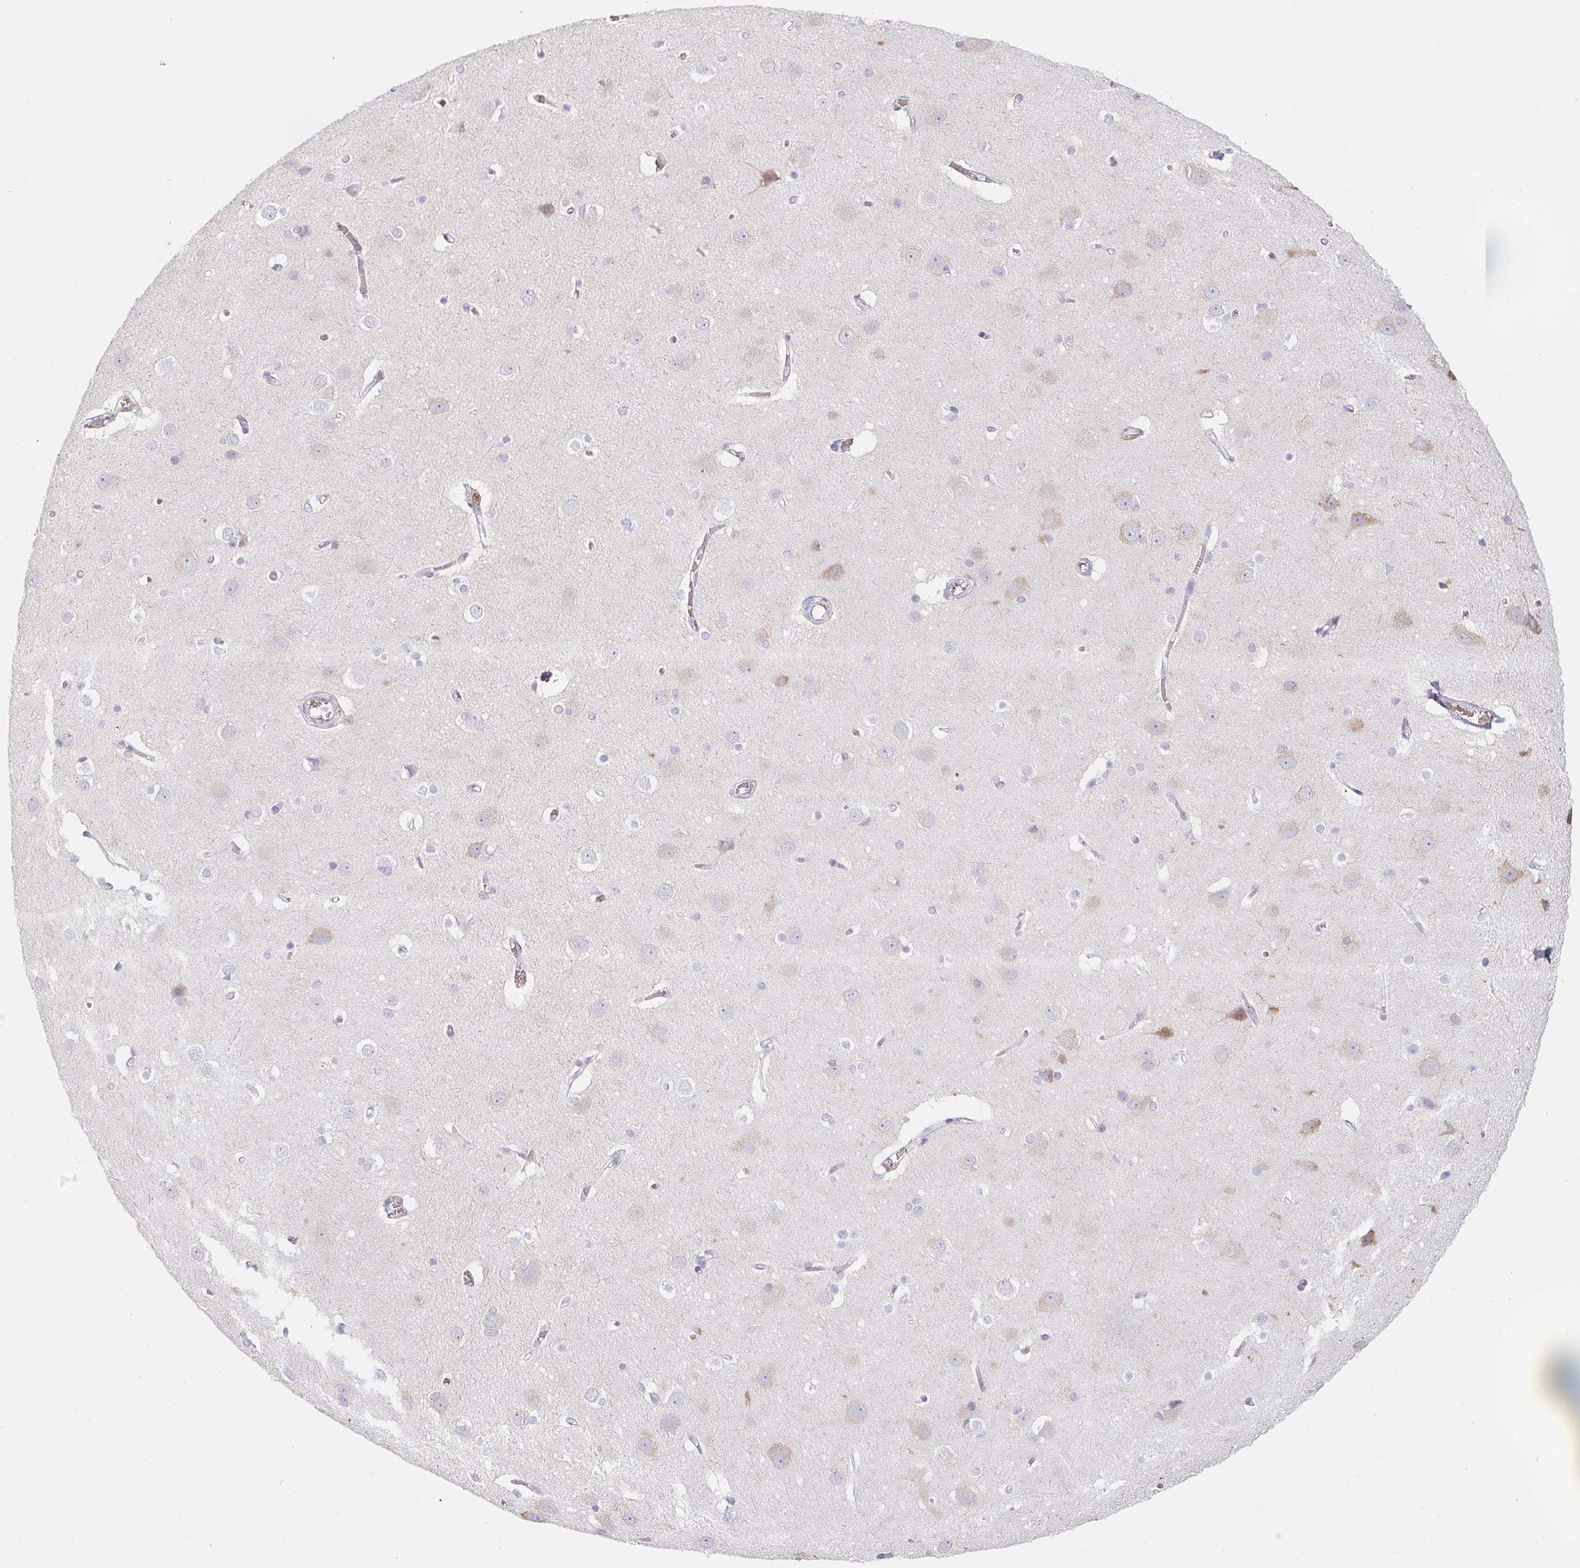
{"staining": {"intensity": "negative", "quantity": "none", "location": "none"}, "tissue": "cerebral cortex", "cell_type": "Endothelial cells", "image_type": "normal", "snomed": [{"axis": "morphology", "description": "Normal tissue, NOS"}, {"axis": "topography", "description": "Cerebral cortex"}], "caption": "Normal cerebral cortex was stained to show a protein in brown. There is no significant positivity in endothelial cells. (Immunohistochemistry (ihc), brightfield microscopy, high magnification).", "gene": "DCD", "patient": {"sex": "male", "age": 37}}